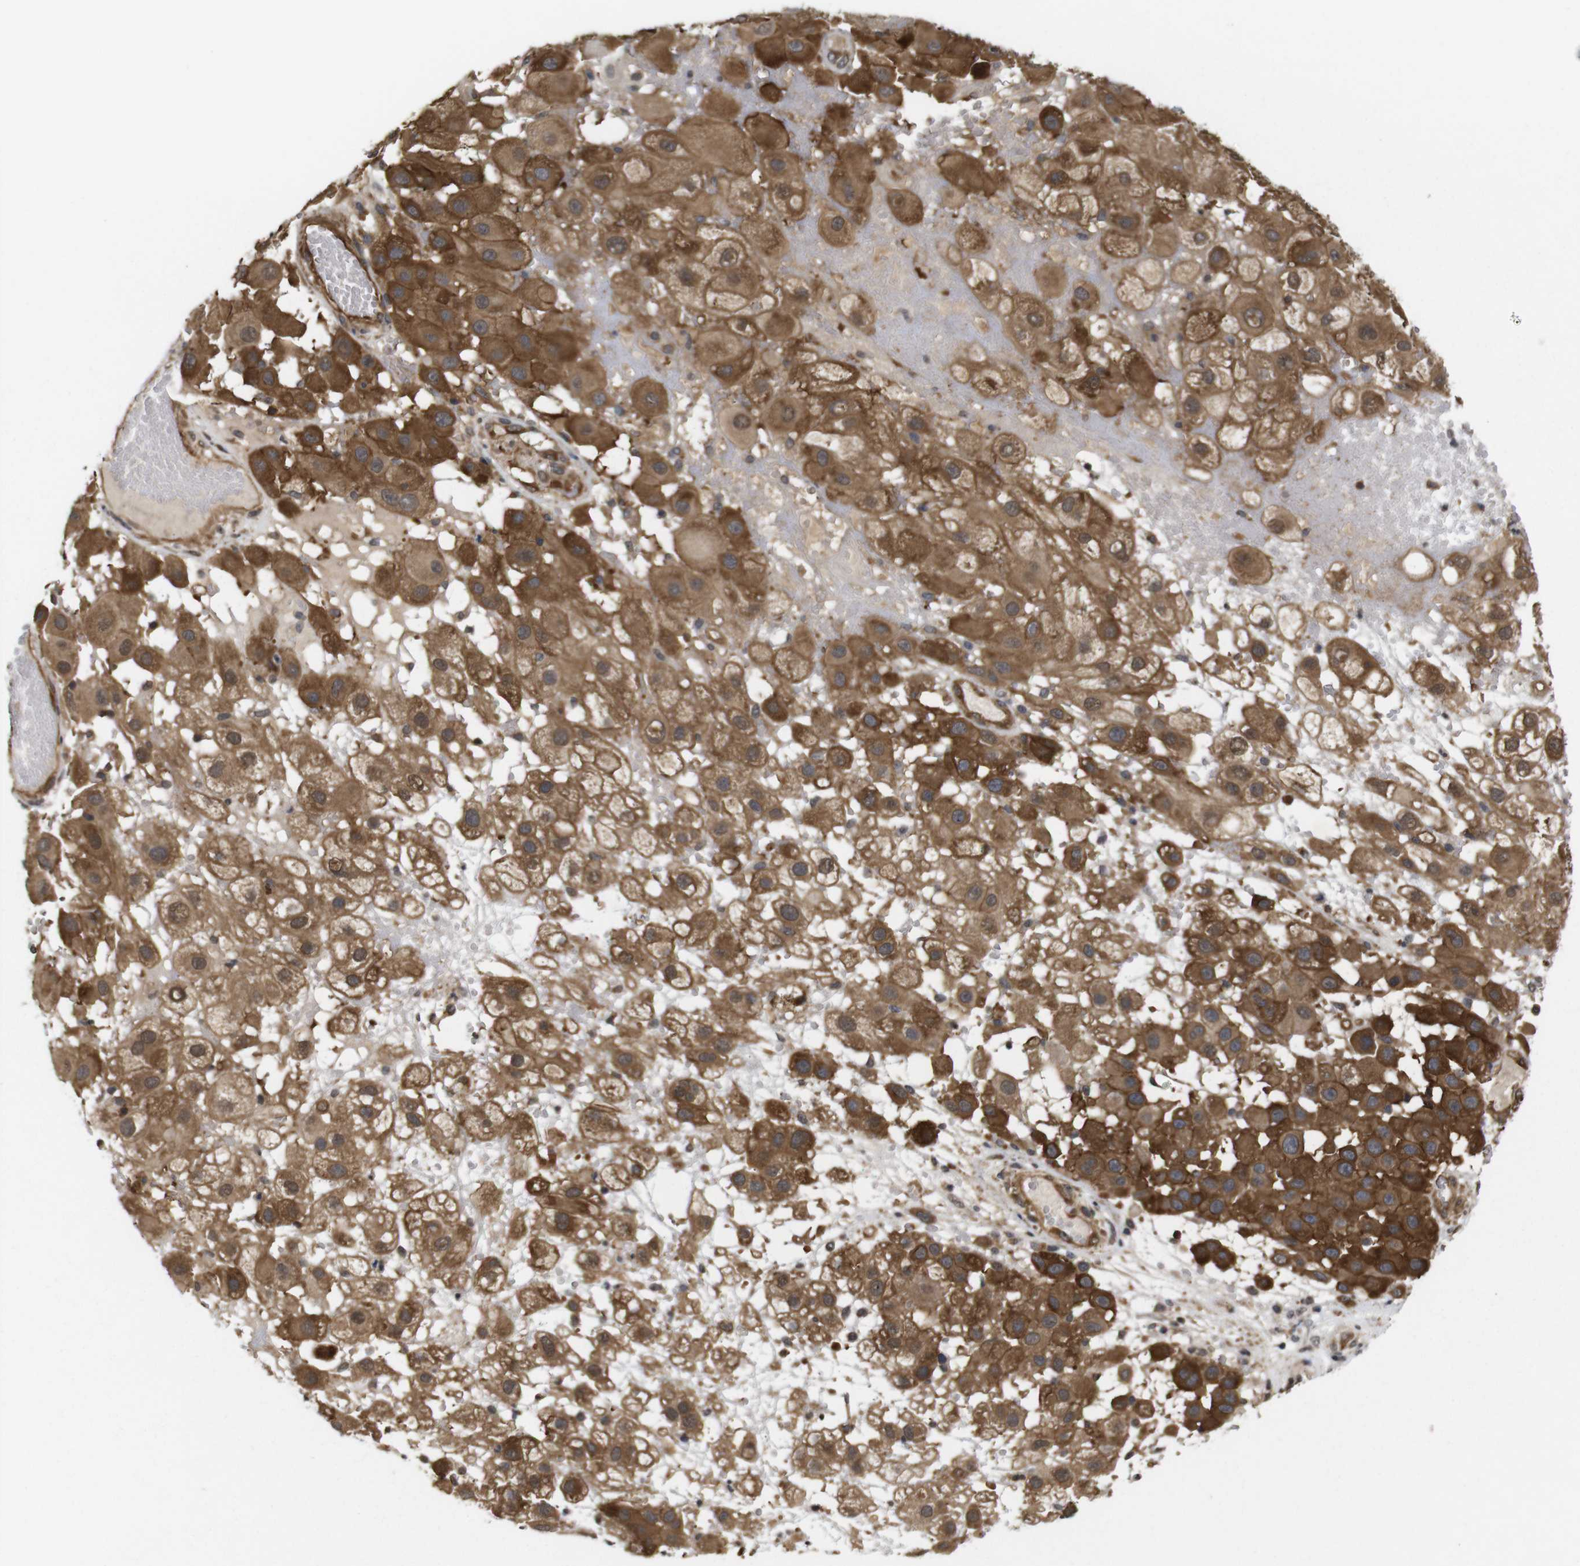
{"staining": {"intensity": "moderate", "quantity": ">75%", "location": "cytoplasmic/membranous"}, "tissue": "melanoma", "cell_type": "Tumor cells", "image_type": "cancer", "snomed": [{"axis": "morphology", "description": "Malignant melanoma, NOS"}, {"axis": "topography", "description": "Skin"}], "caption": "Melanoma stained for a protein (brown) shows moderate cytoplasmic/membranous positive positivity in approximately >75% of tumor cells.", "gene": "NANOS1", "patient": {"sex": "female", "age": 81}}